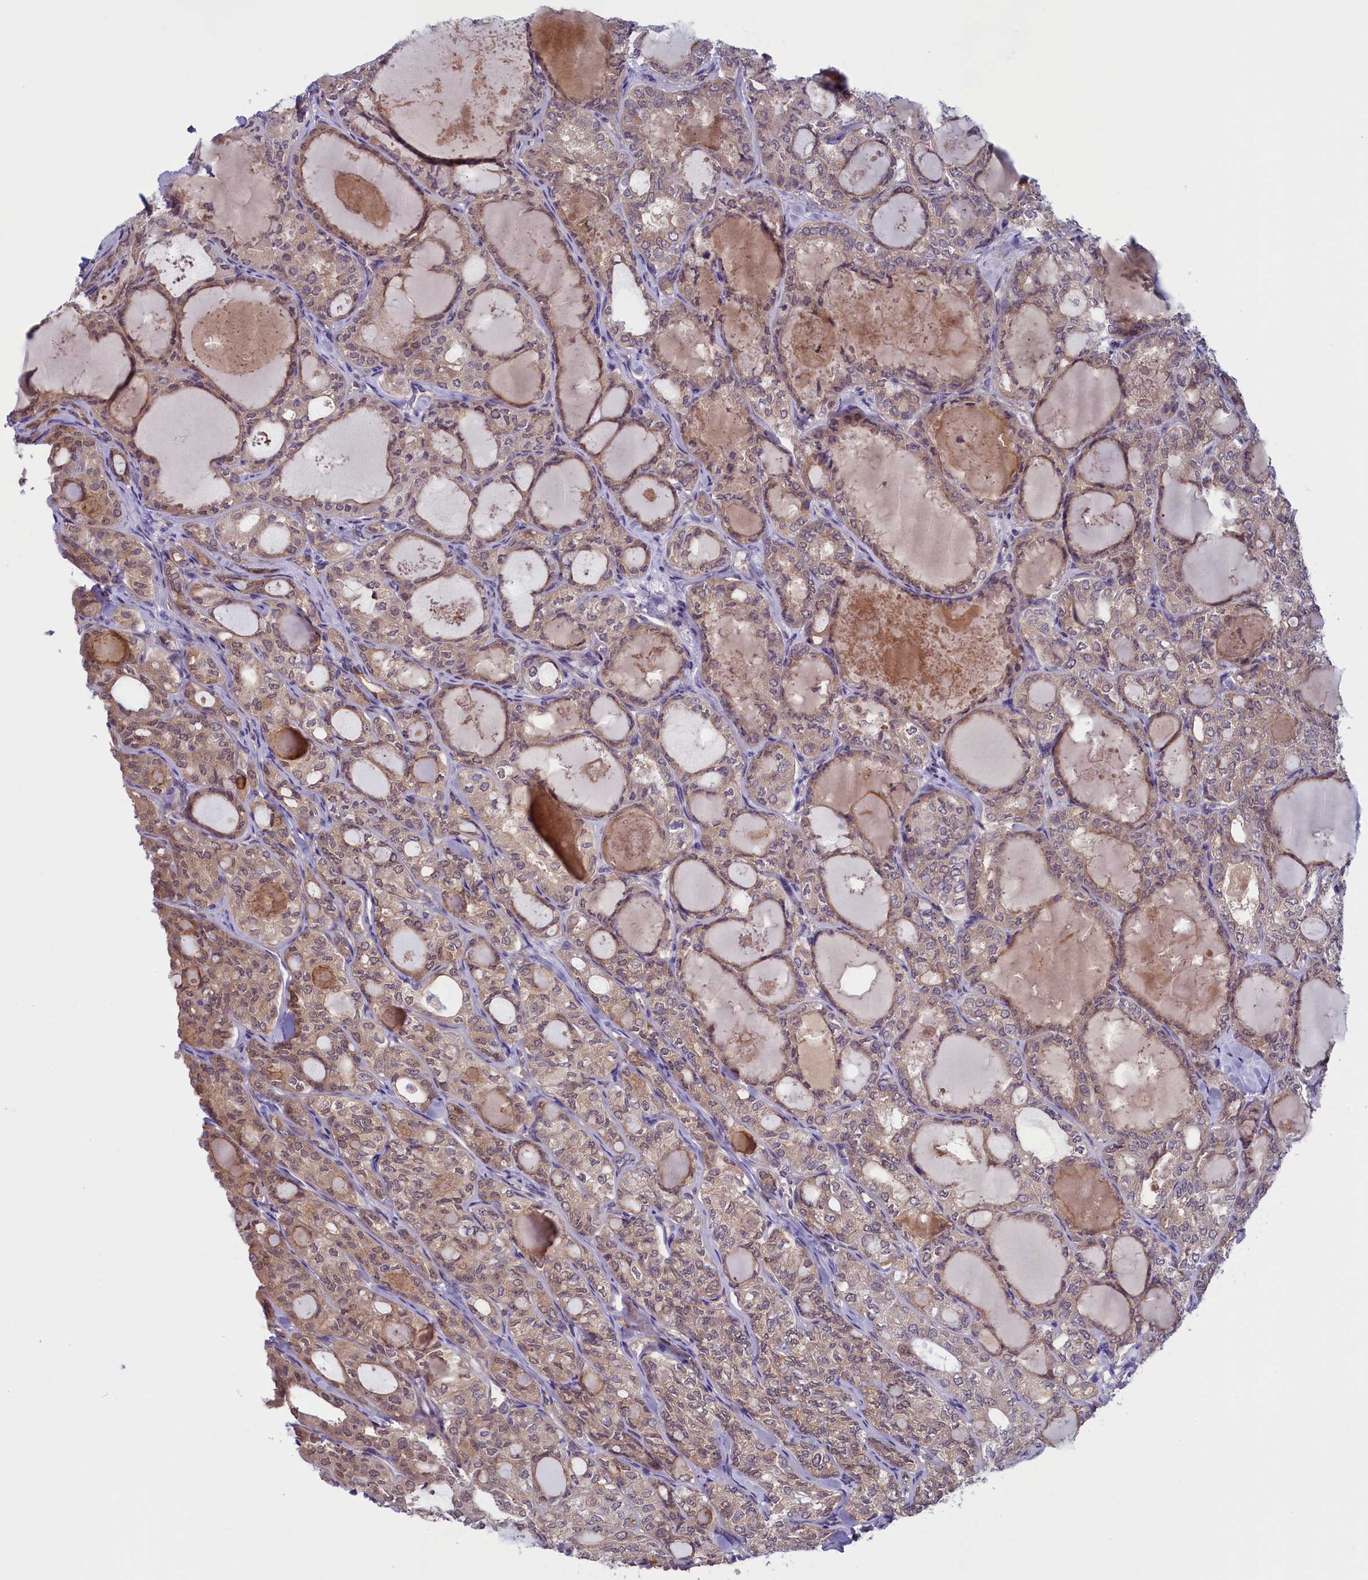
{"staining": {"intensity": "moderate", "quantity": ">75%", "location": "cytoplasmic/membranous,nuclear"}, "tissue": "thyroid cancer", "cell_type": "Tumor cells", "image_type": "cancer", "snomed": [{"axis": "morphology", "description": "Follicular adenoma carcinoma, NOS"}, {"axis": "topography", "description": "Thyroid gland"}], "caption": "Moderate cytoplasmic/membranous and nuclear protein staining is present in about >75% of tumor cells in thyroid cancer (follicular adenoma carcinoma).", "gene": "NUBP1", "patient": {"sex": "male", "age": 75}}